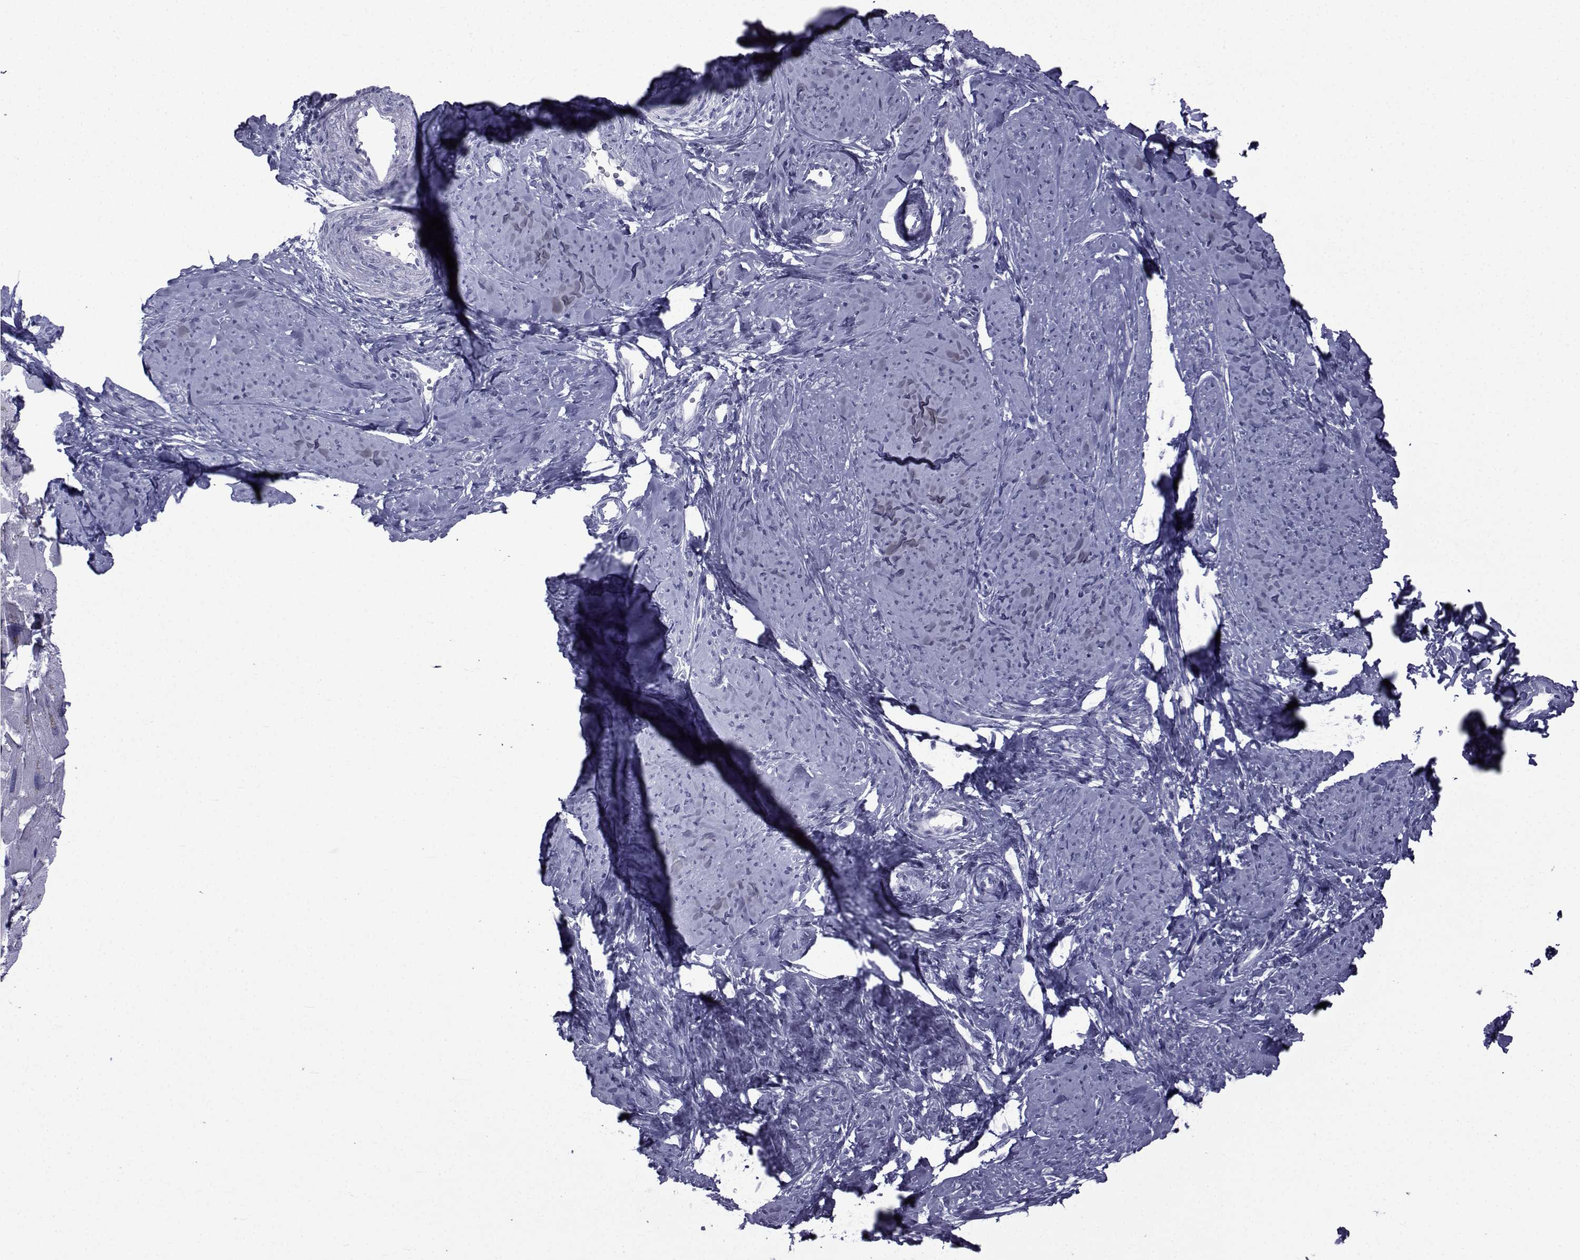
{"staining": {"intensity": "negative", "quantity": "none", "location": "none"}, "tissue": "smooth muscle", "cell_type": "Smooth muscle cells", "image_type": "normal", "snomed": [{"axis": "morphology", "description": "Normal tissue, NOS"}, {"axis": "topography", "description": "Smooth muscle"}], "caption": "Smooth muscle cells are negative for protein expression in unremarkable human smooth muscle. (DAB immunohistochemistry (IHC) visualized using brightfield microscopy, high magnification).", "gene": "PDE6G", "patient": {"sex": "female", "age": 48}}